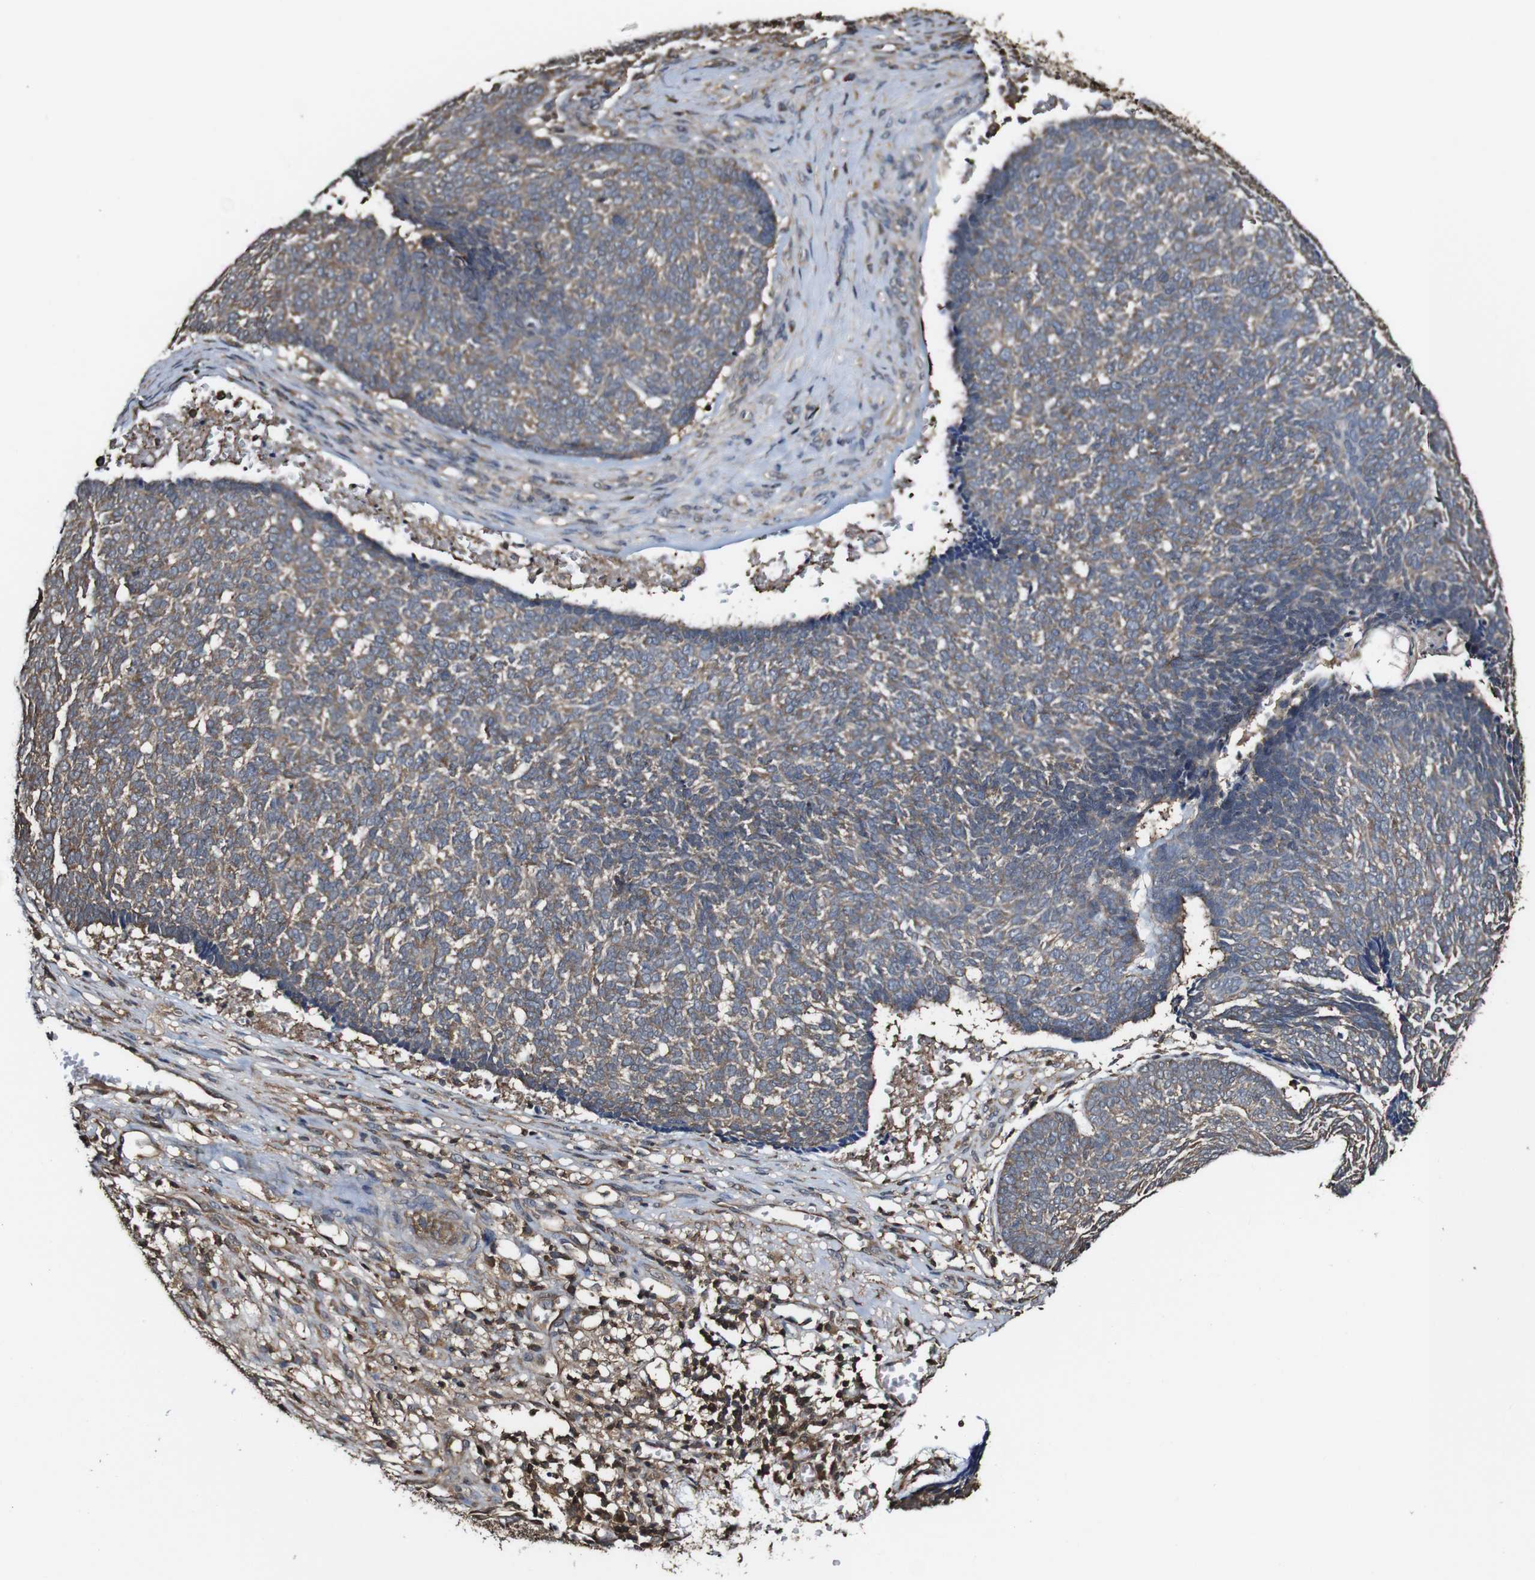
{"staining": {"intensity": "moderate", "quantity": ">75%", "location": "cytoplasmic/membranous"}, "tissue": "skin cancer", "cell_type": "Tumor cells", "image_type": "cancer", "snomed": [{"axis": "morphology", "description": "Basal cell carcinoma"}, {"axis": "topography", "description": "Skin"}], "caption": "Protein staining displays moderate cytoplasmic/membranous staining in about >75% of tumor cells in skin cancer (basal cell carcinoma).", "gene": "PTPRR", "patient": {"sex": "male", "age": 84}}